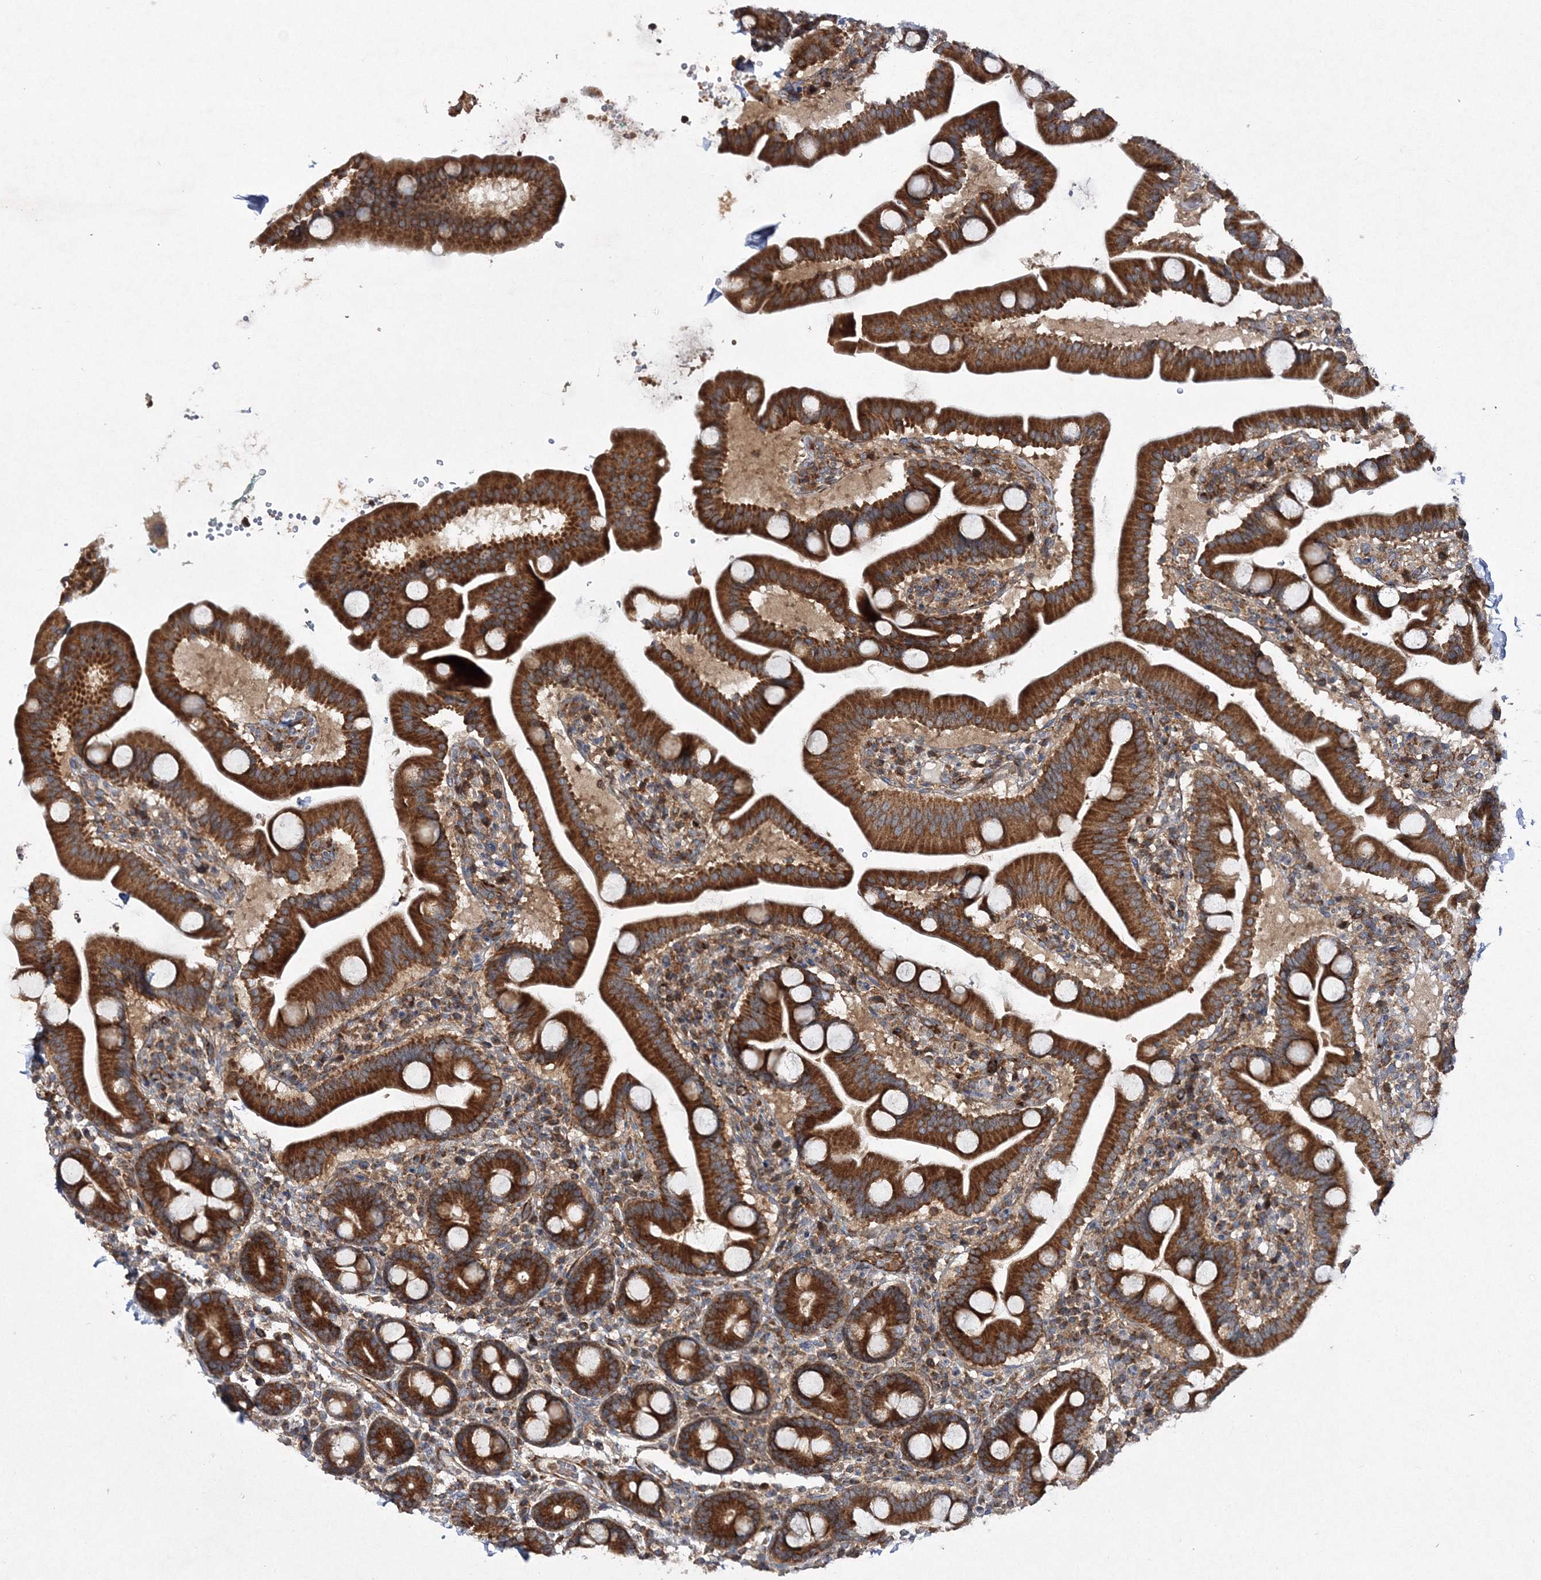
{"staining": {"intensity": "strong", "quantity": ">75%", "location": "cytoplasmic/membranous"}, "tissue": "duodenum", "cell_type": "Glandular cells", "image_type": "normal", "snomed": [{"axis": "morphology", "description": "Normal tissue, NOS"}, {"axis": "topography", "description": "Duodenum"}], "caption": "This micrograph demonstrates immunohistochemistry staining of unremarkable duodenum, with high strong cytoplasmic/membranous positivity in about >75% of glandular cells.", "gene": "DNAJC13", "patient": {"sex": "male", "age": 54}}